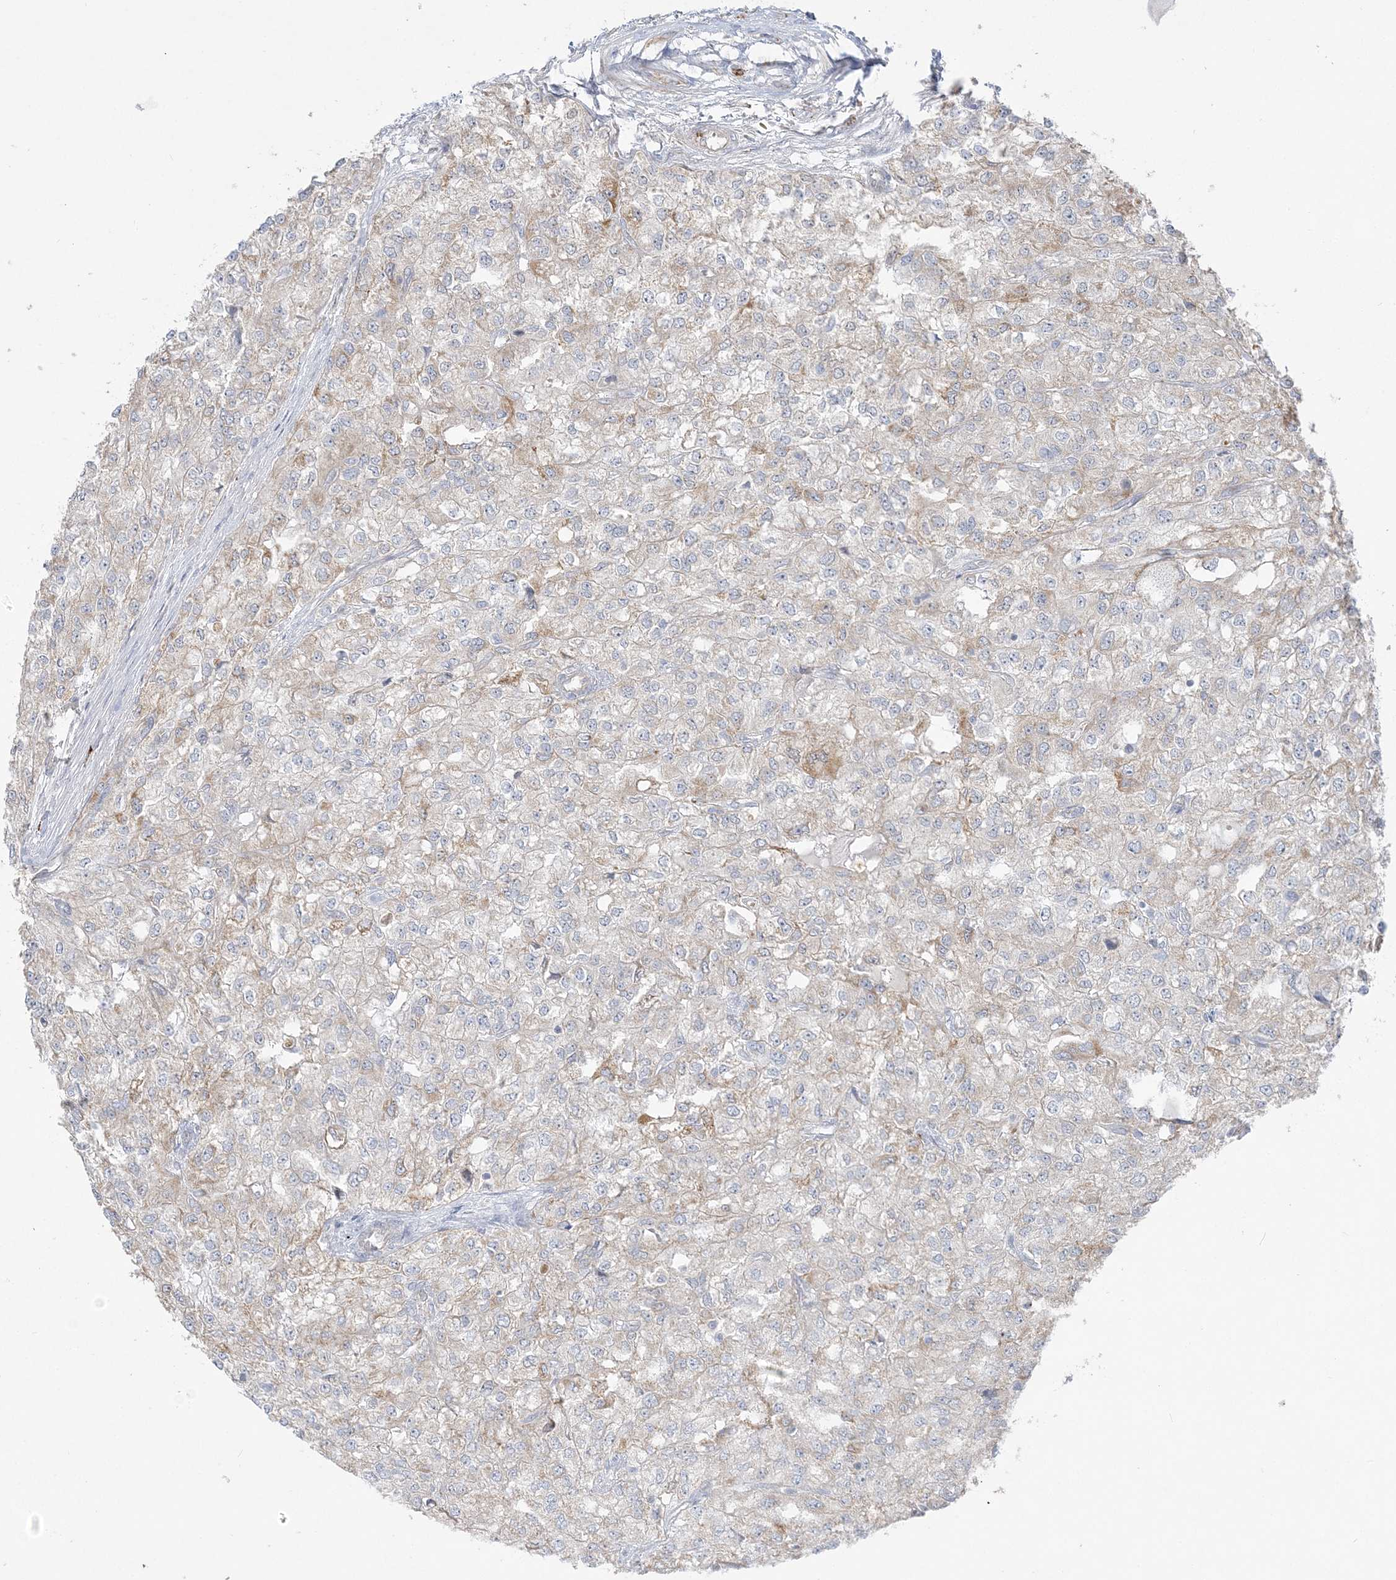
{"staining": {"intensity": "moderate", "quantity": "<25%", "location": "cytoplasmic/membranous"}, "tissue": "renal cancer", "cell_type": "Tumor cells", "image_type": "cancer", "snomed": [{"axis": "morphology", "description": "Adenocarcinoma, NOS"}, {"axis": "topography", "description": "Kidney"}], "caption": "A micrograph showing moderate cytoplasmic/membranous positivity in about <25% of tumor cells in renal adenocarcinoma, as visualized by brown immunohistochemical staining.", "gene": "INPP1", "patient": {"sex": "female", "age": 54}}